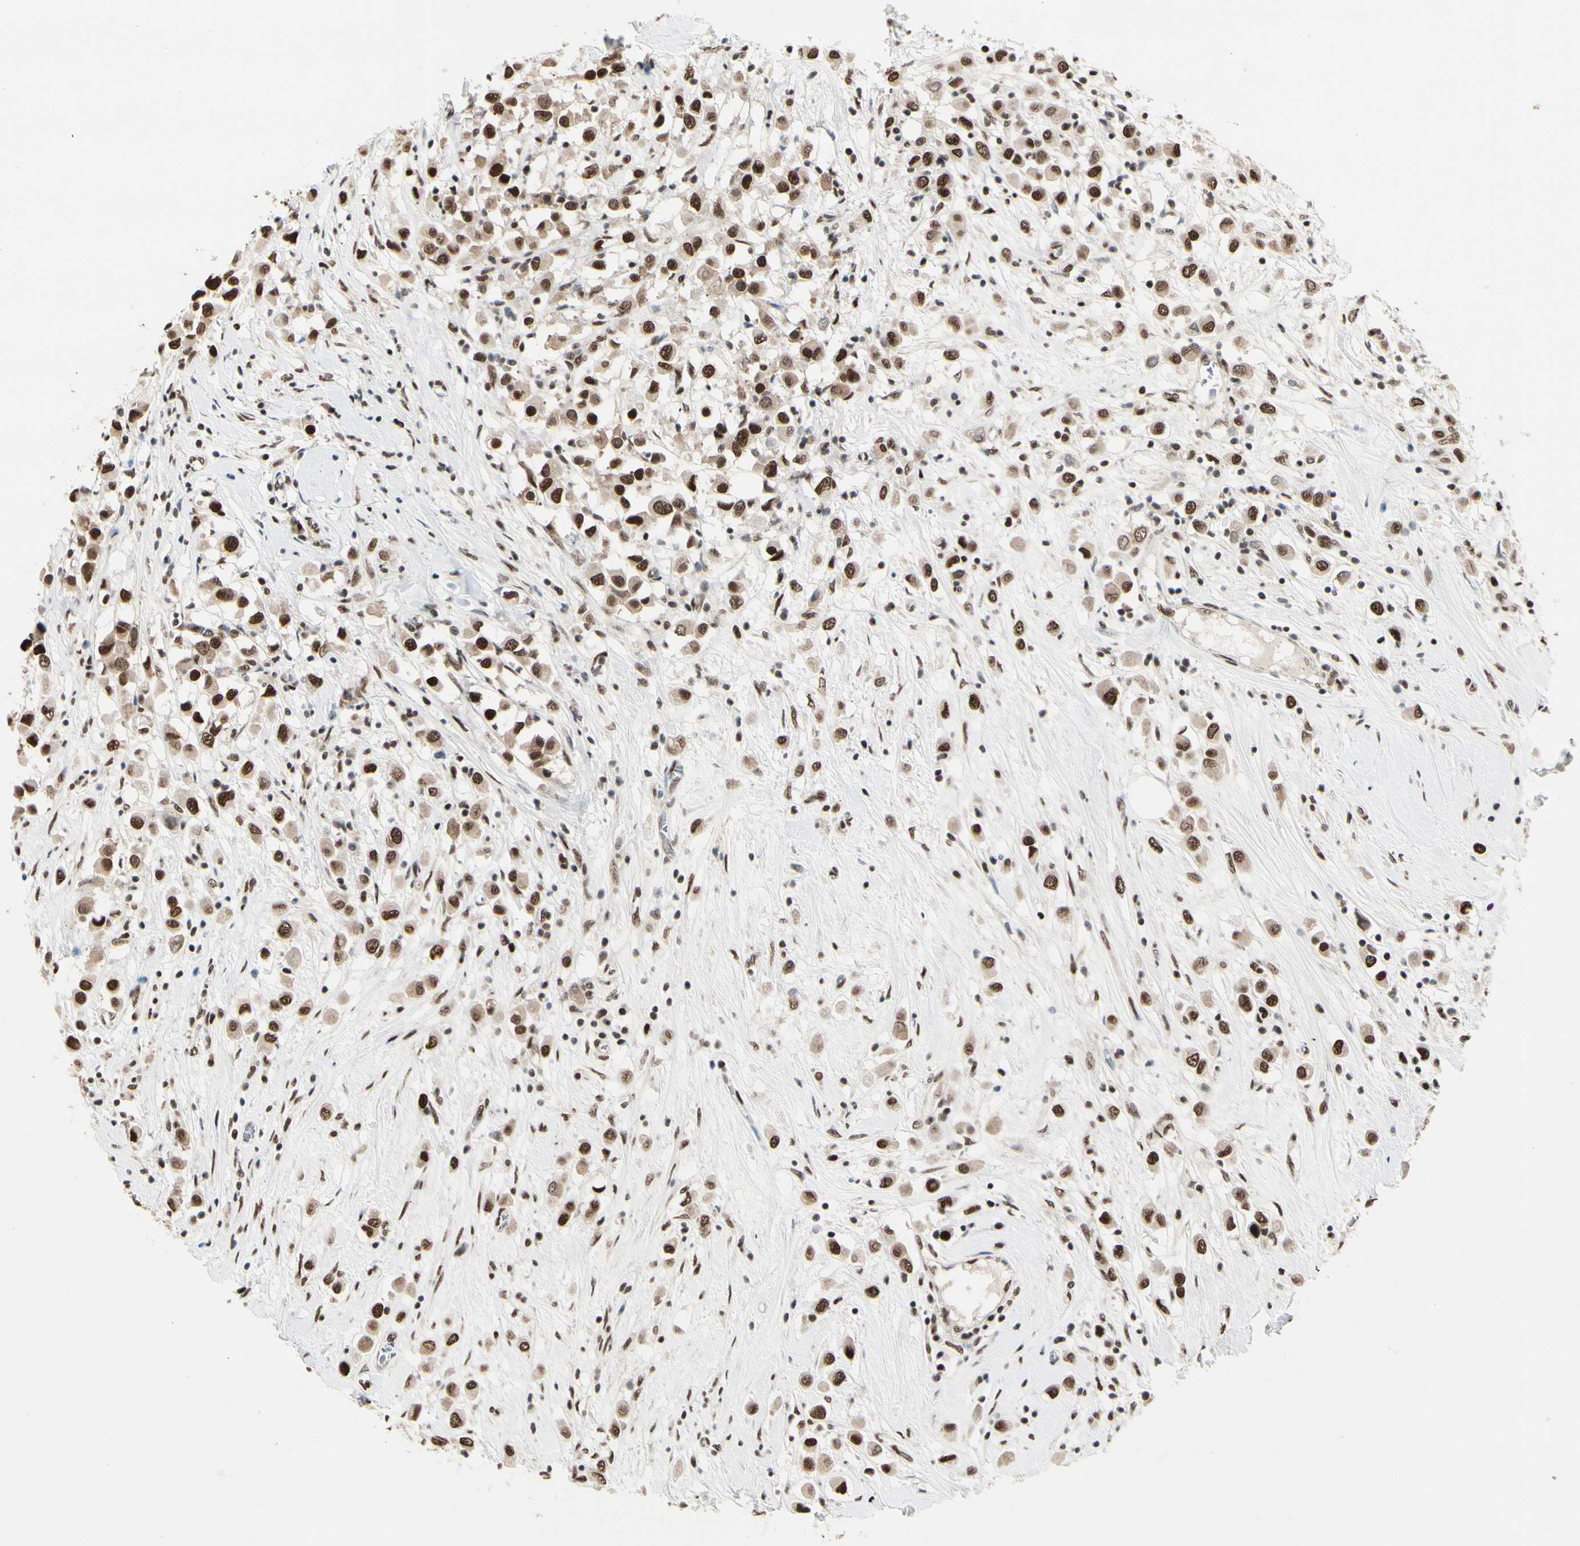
{"staining": {"intensity": "strong", "quantity": ">75%", "location": "nuclear"}, "tissue": "breast cancer", "cell_type": "Tumor cells", "image_type": "cancer", "snomed": [{"axis": "morphology", "description": "Duct carcinoma"}, {"axis": "topography", "description": "Breast"}], "caption": "Breast infiltrating ductal carcinoma was stained to show a protein in brown. There is high levels of strong nuclear expression in approximately >75% of tumor cells.", "gene": "CHAMP1", "patient": {"sex": "female", "age": 61}}